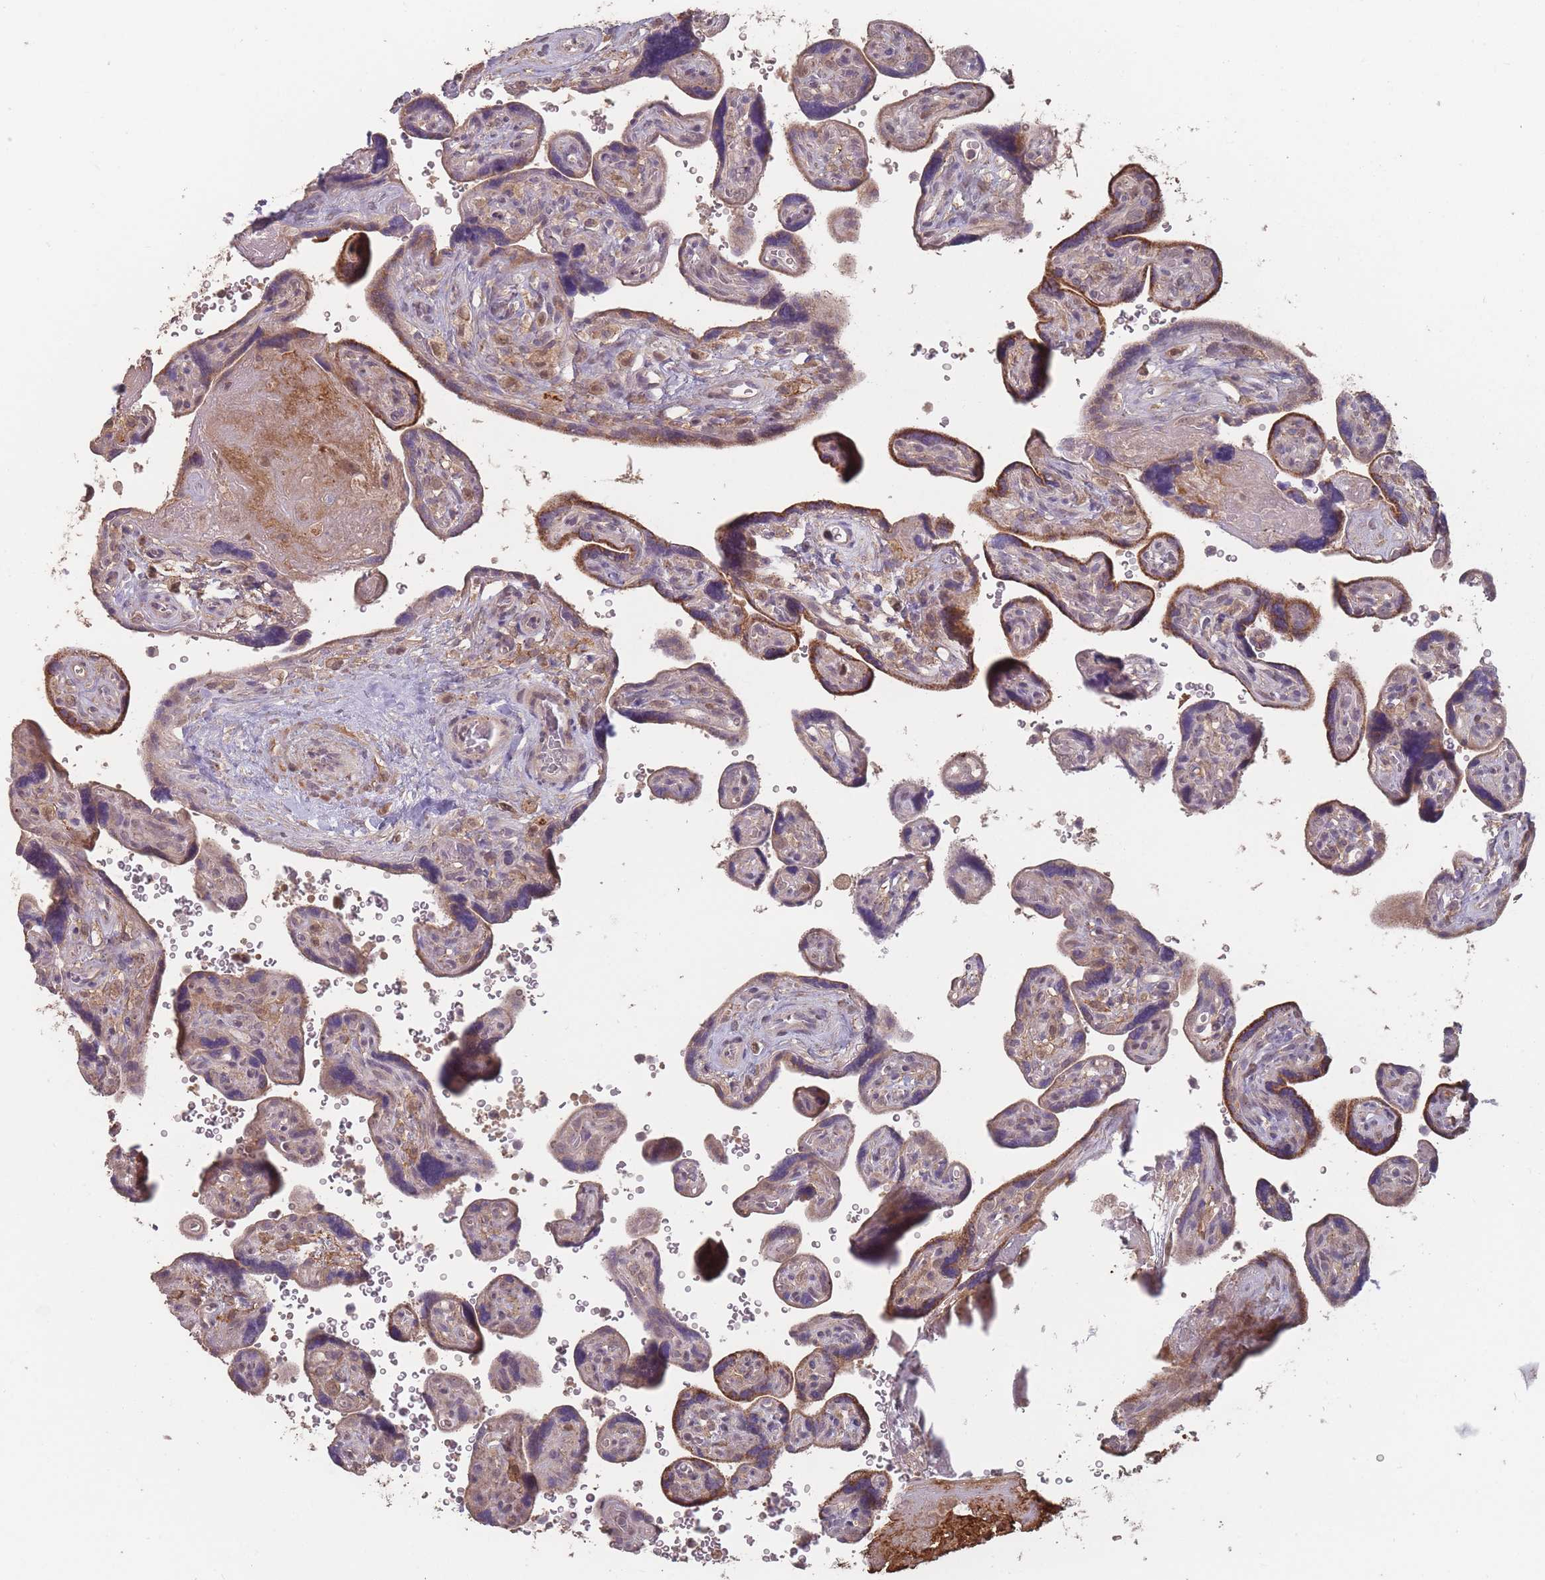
{"staining": {"intensity": "moderate", "quantity": ">75%", "location": "cytoplasmic/membranous,nuclear"}, "tissue": "placenta", "cell_type": "Decidual cells", "image_type": "normal", "snomed": [{"axis": "morphology", "description": "Normal tissue, NOS"}, {"axis": "topography", "description": "Placenta"}], "caption": "Brown immunohistochemical staining in benign human placenta displays moderate cytoplasmic/membranous,nuclear positivity in approximately >75% of decidual cells. The staining is performed using DAB brown chromogen to label protein expression. The nuclei are counter-stained blue using hematoxylin.", "gene": "ERCC6L", "patient": {"sex": "female", "age": 39}}